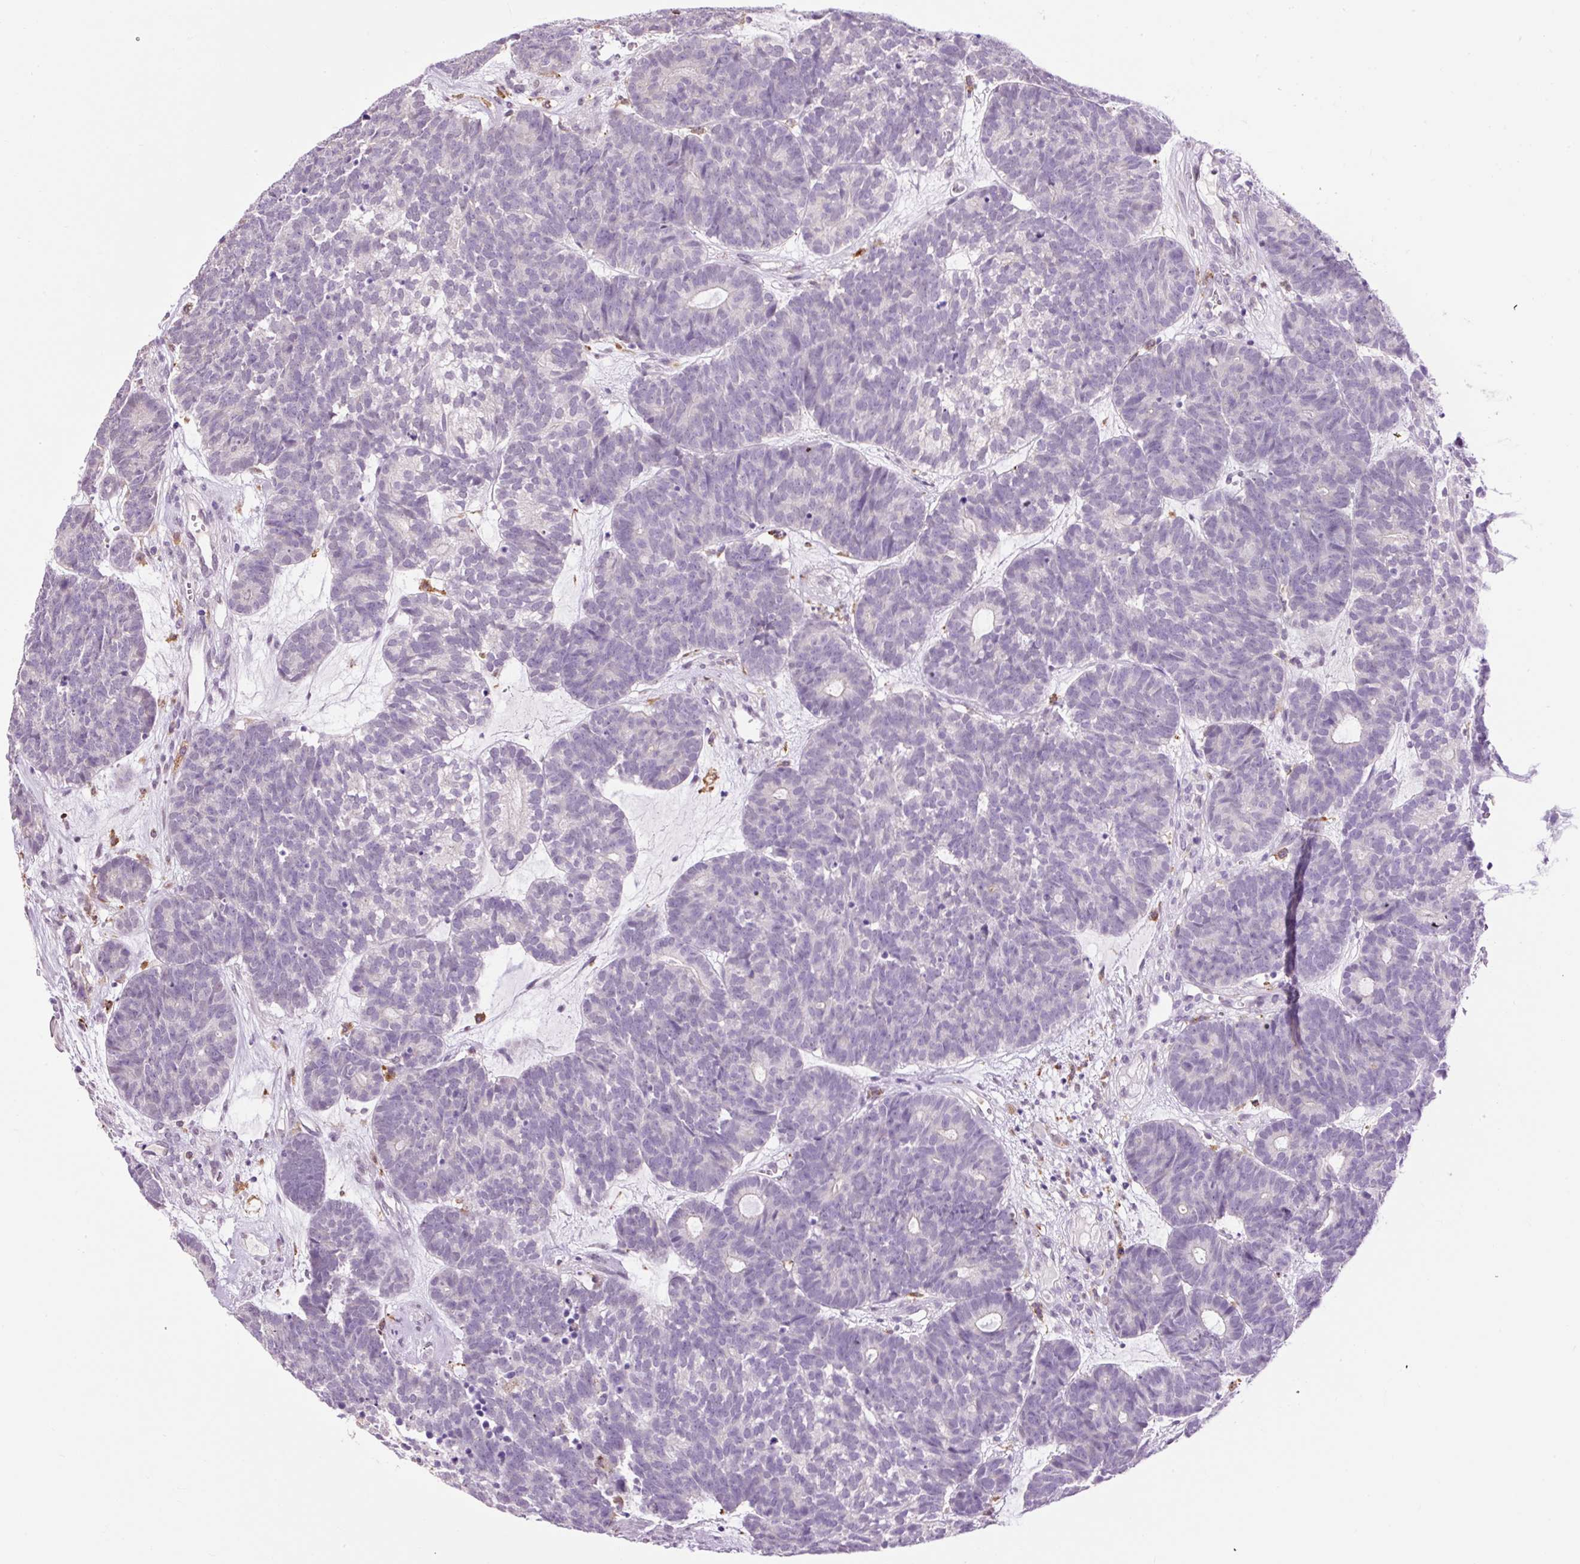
{"staining": {"intensity": "negative", "quantity": "none", "location": "none"}, "tissue": "head and neck cancer", "cell_type": "Tumor cells", "image_type": "cancer", "snomed": [{"axis": "morphology", "description": "Adenocarcinoma, NOS"}, {"axis": "topography", "description": "Head-Neck"}], "caption": "DAB immunohistochemical staining of human adenocarcinoma (head and neck) shows no significant staining in tumor cells. (DAB (3,3'-diaminobenzidine) immunohistochemistry with hematoxylin counter stain).", "gene": "LY86", "patient": {"sex": "female", "age": 81}}